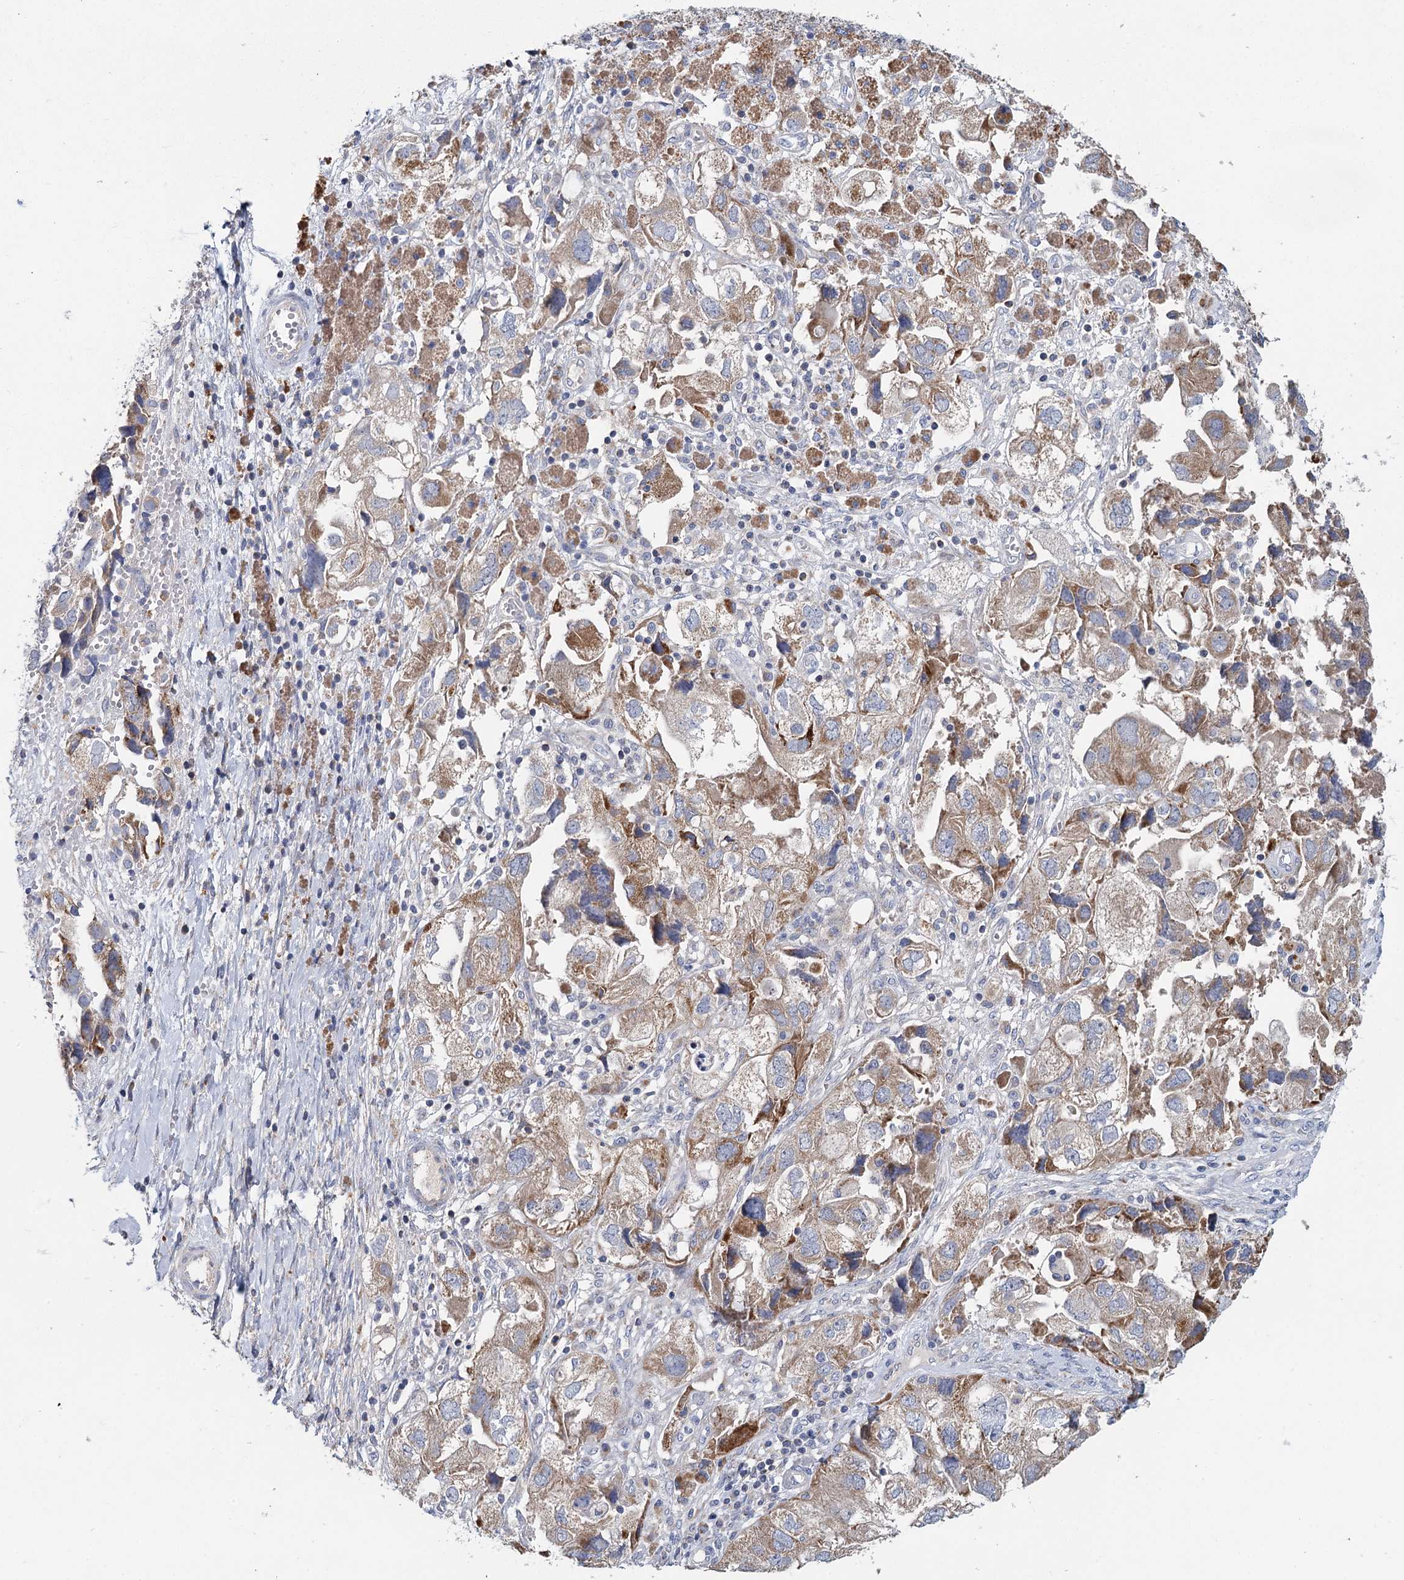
{"staining": {"intensity": "moderate", "quantity": ">75%", "location": "cytoplasmic/membranous"}, "tissue": "ovarian cancer", "cell_type": "Tumor cells", "image_type": "cancer", "snomed": [{"axis": "morphology", "description": "Carcinoma, NOS"}, {"axis": "morphology", "description": "Cystadenocarcinoma, serous, NOS"}, {"axis": "topography", "description": "Ovary"}], "caption": "Protein staining shows moderate cytoplasmic/membranous expression in about >75% of tumor cells in ovarian cancer (serous cystadenocarcinoma).", "gene": "ANKRD16", "patient": {"sex": "female", "age": 69}}